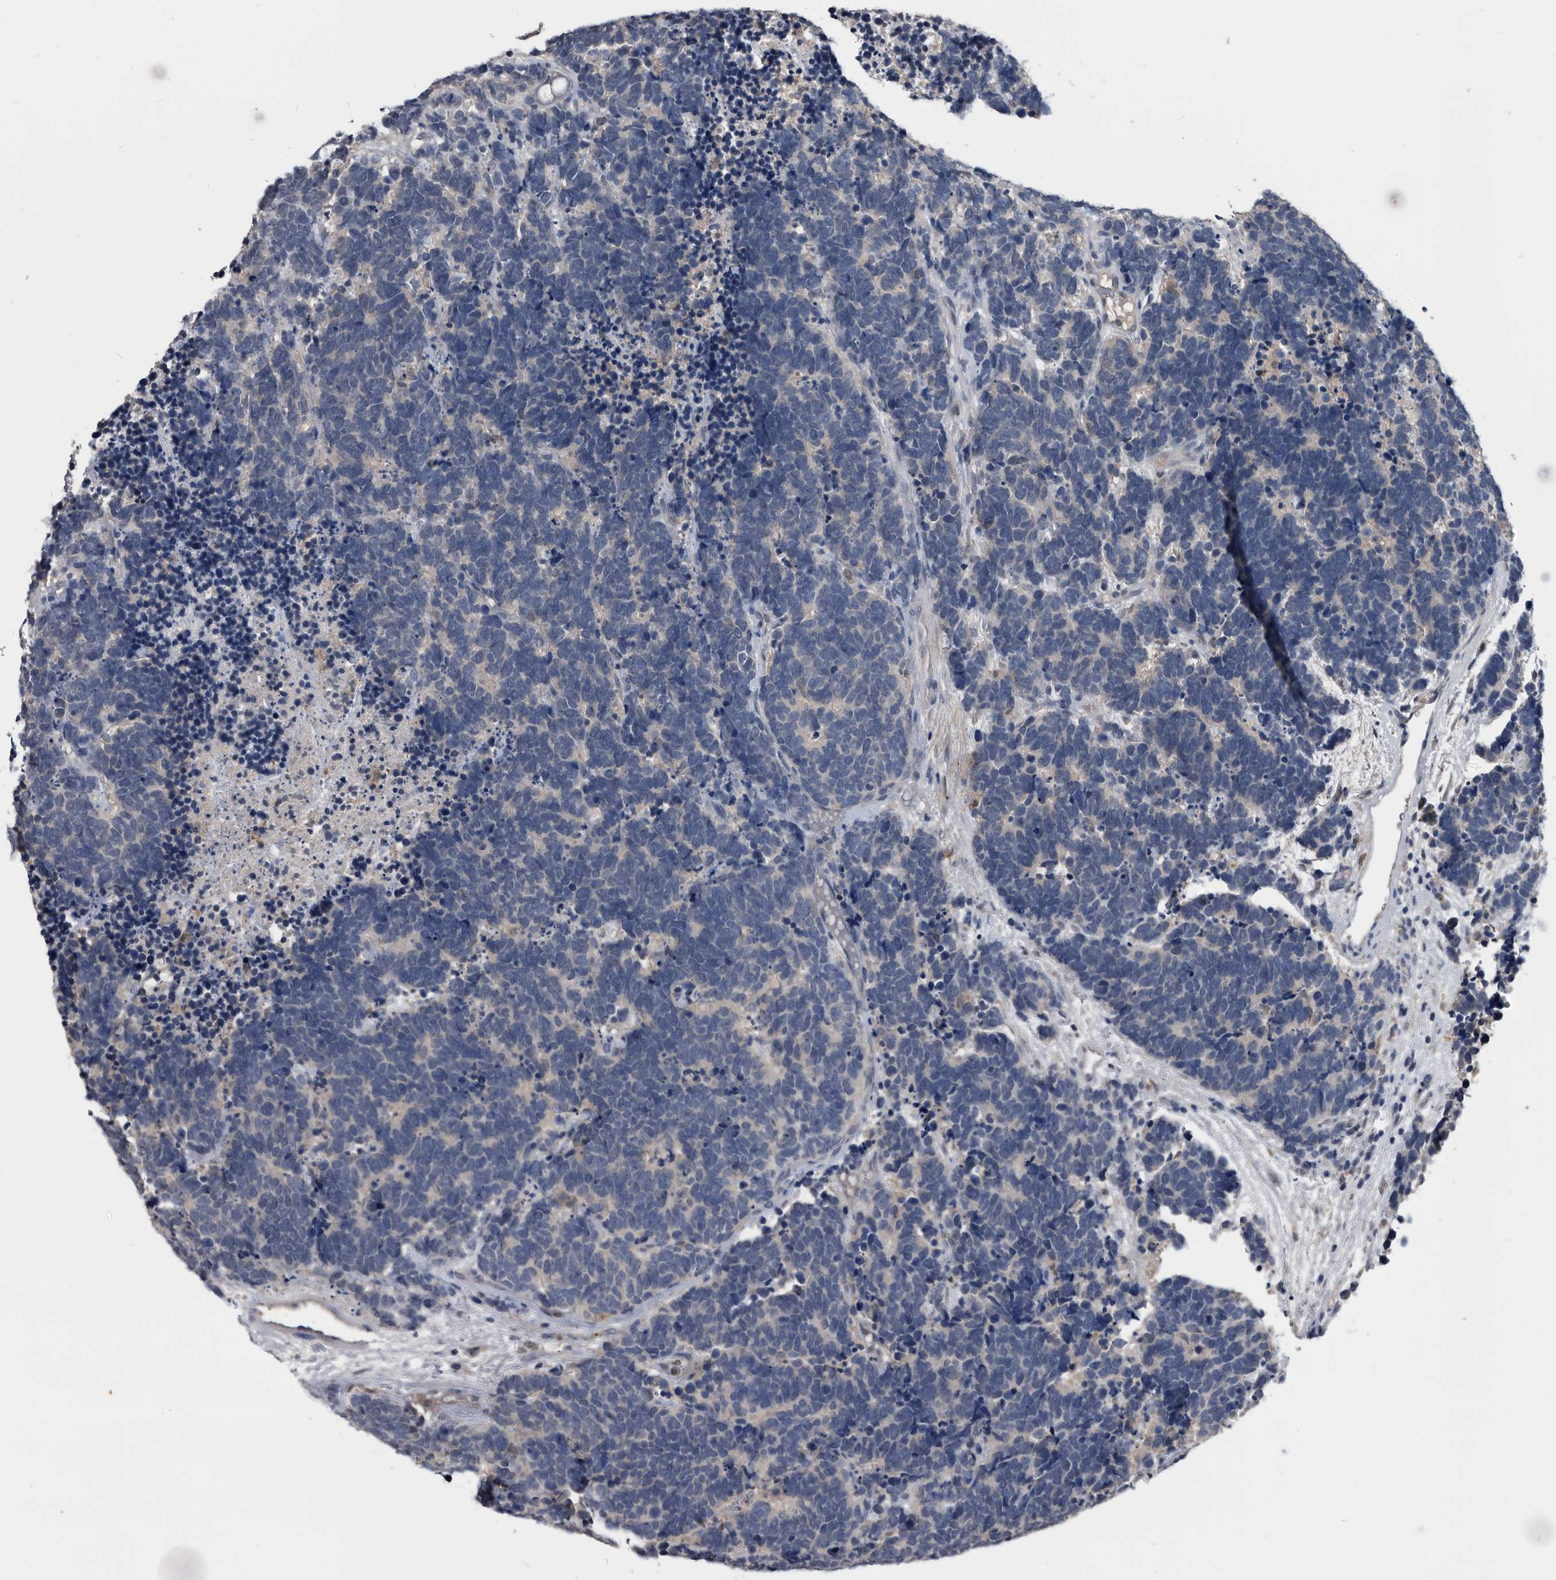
{"staining": {"intensity": "negative", "quantity": "none", "location": "none"}, "tissue": "carcinoid", "cell_type": "Tumor cells", "image_type": "cancer", "snomed": [{"axis": "morphology", "description": "Carcinoma, NOS"}, {"axis": "morphology", "description": "Carcinoid, malignant, NOS"}, {"axis": "topography", "description": "Urinary bladder"}], "caption": "Tumor cells show no significant protein staining in carcinoid.", "gene": "PDXK", "patient": {"sex": "male", "age": 57}}